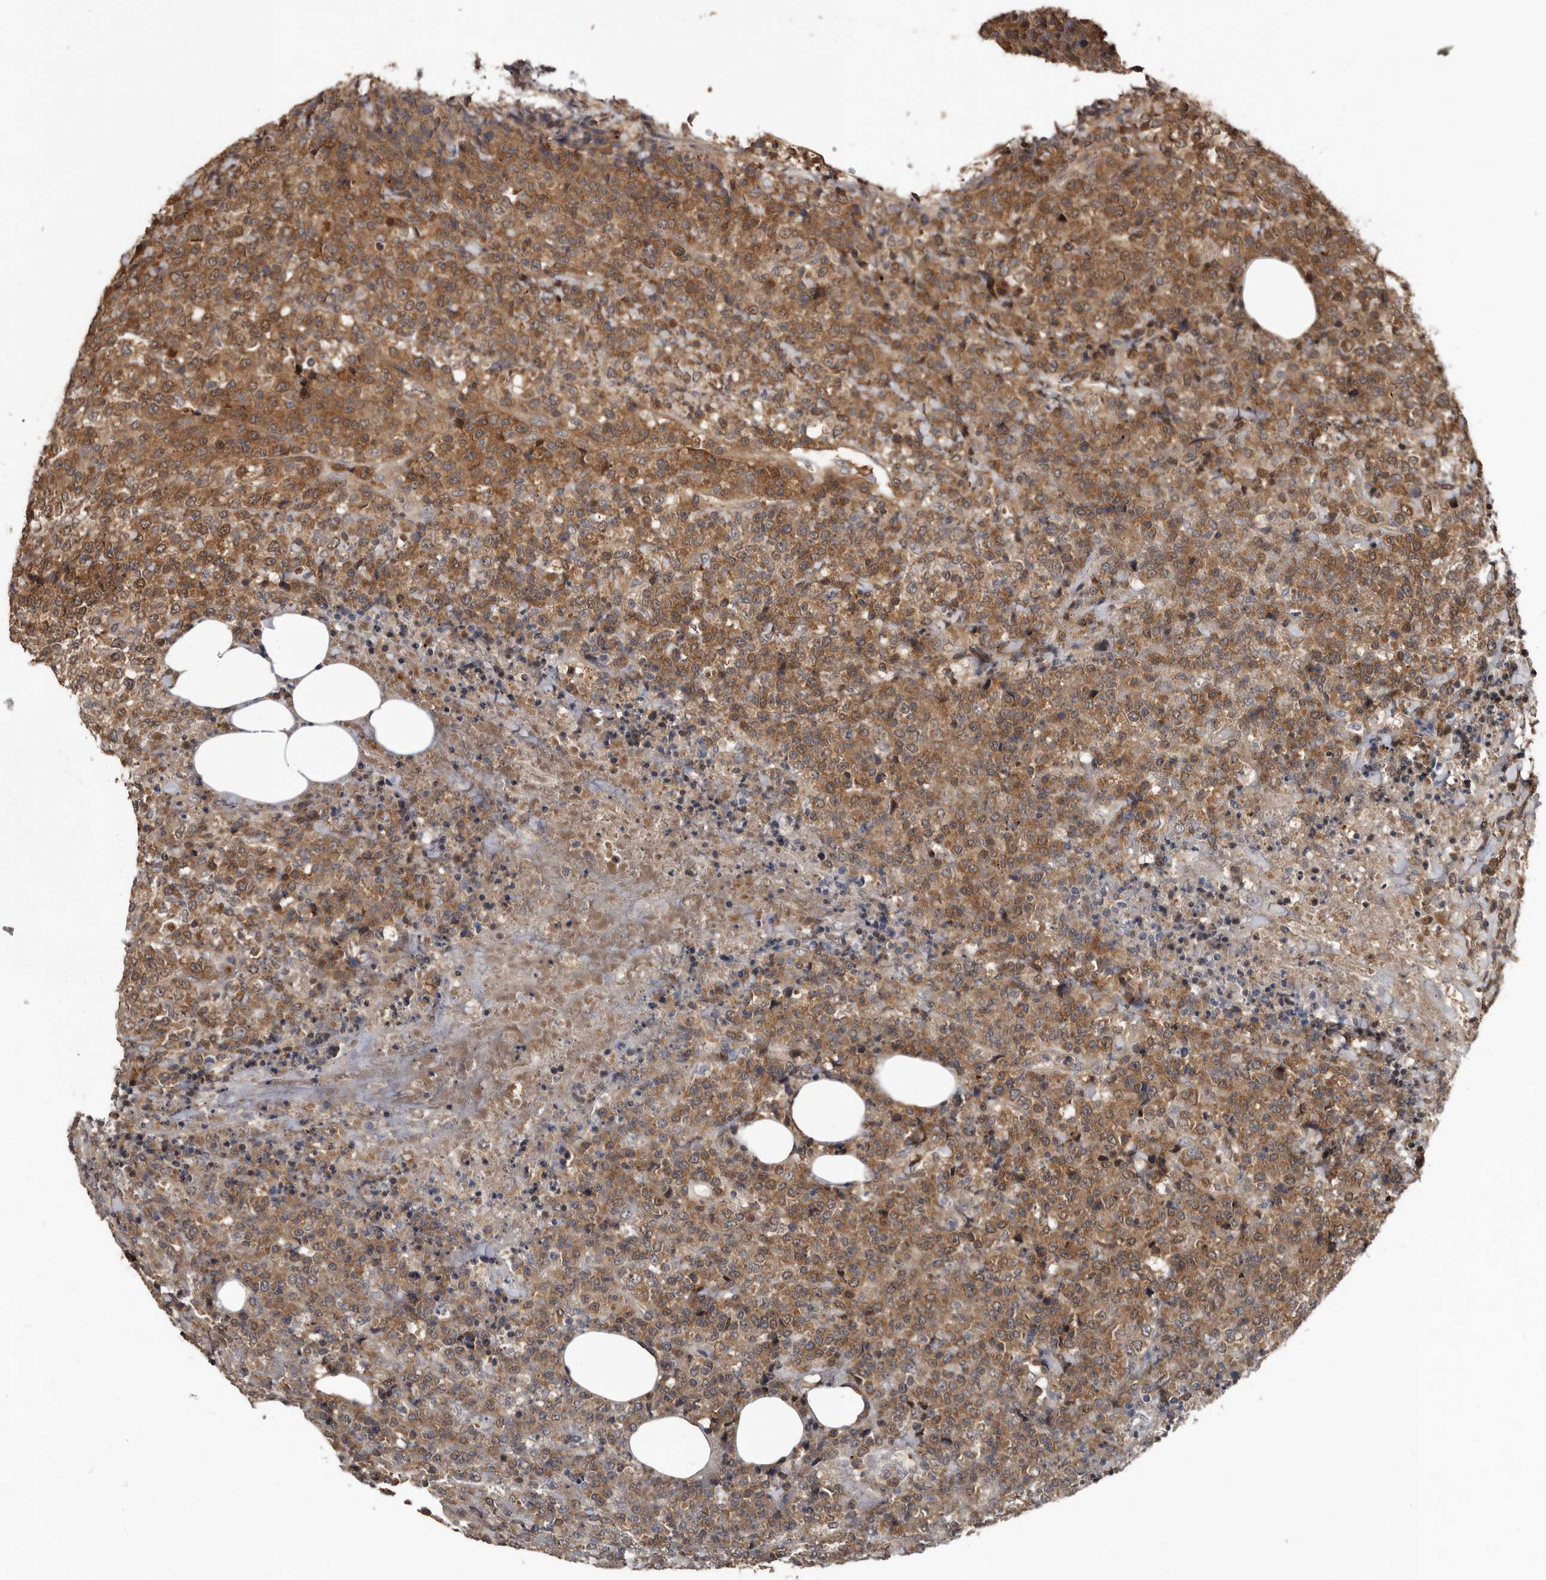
{"staining": {"intensity": "moderate", "quantity": ">75%", "location": "cytoplasmic/membranous"}, "tissue": "lymphoma", "cell_type": "Tumor cells", "image_type": "cancer", "snomed": [{"axis": "morphology", "description": "Malignant lymphoma, non-Hodgkin's type, High grade"}, {"axis": "topography", "description": "Lymph node"}], "caption": "Protein staining demonstrates moderate cytoplasmic/membranous positivity in approximately >75% of tumor cells in malignant lymphoma, non-Hodgkin's type (high-grade).", "gene": "PMVK", "patient": {"sex": "male", "age": 13}}